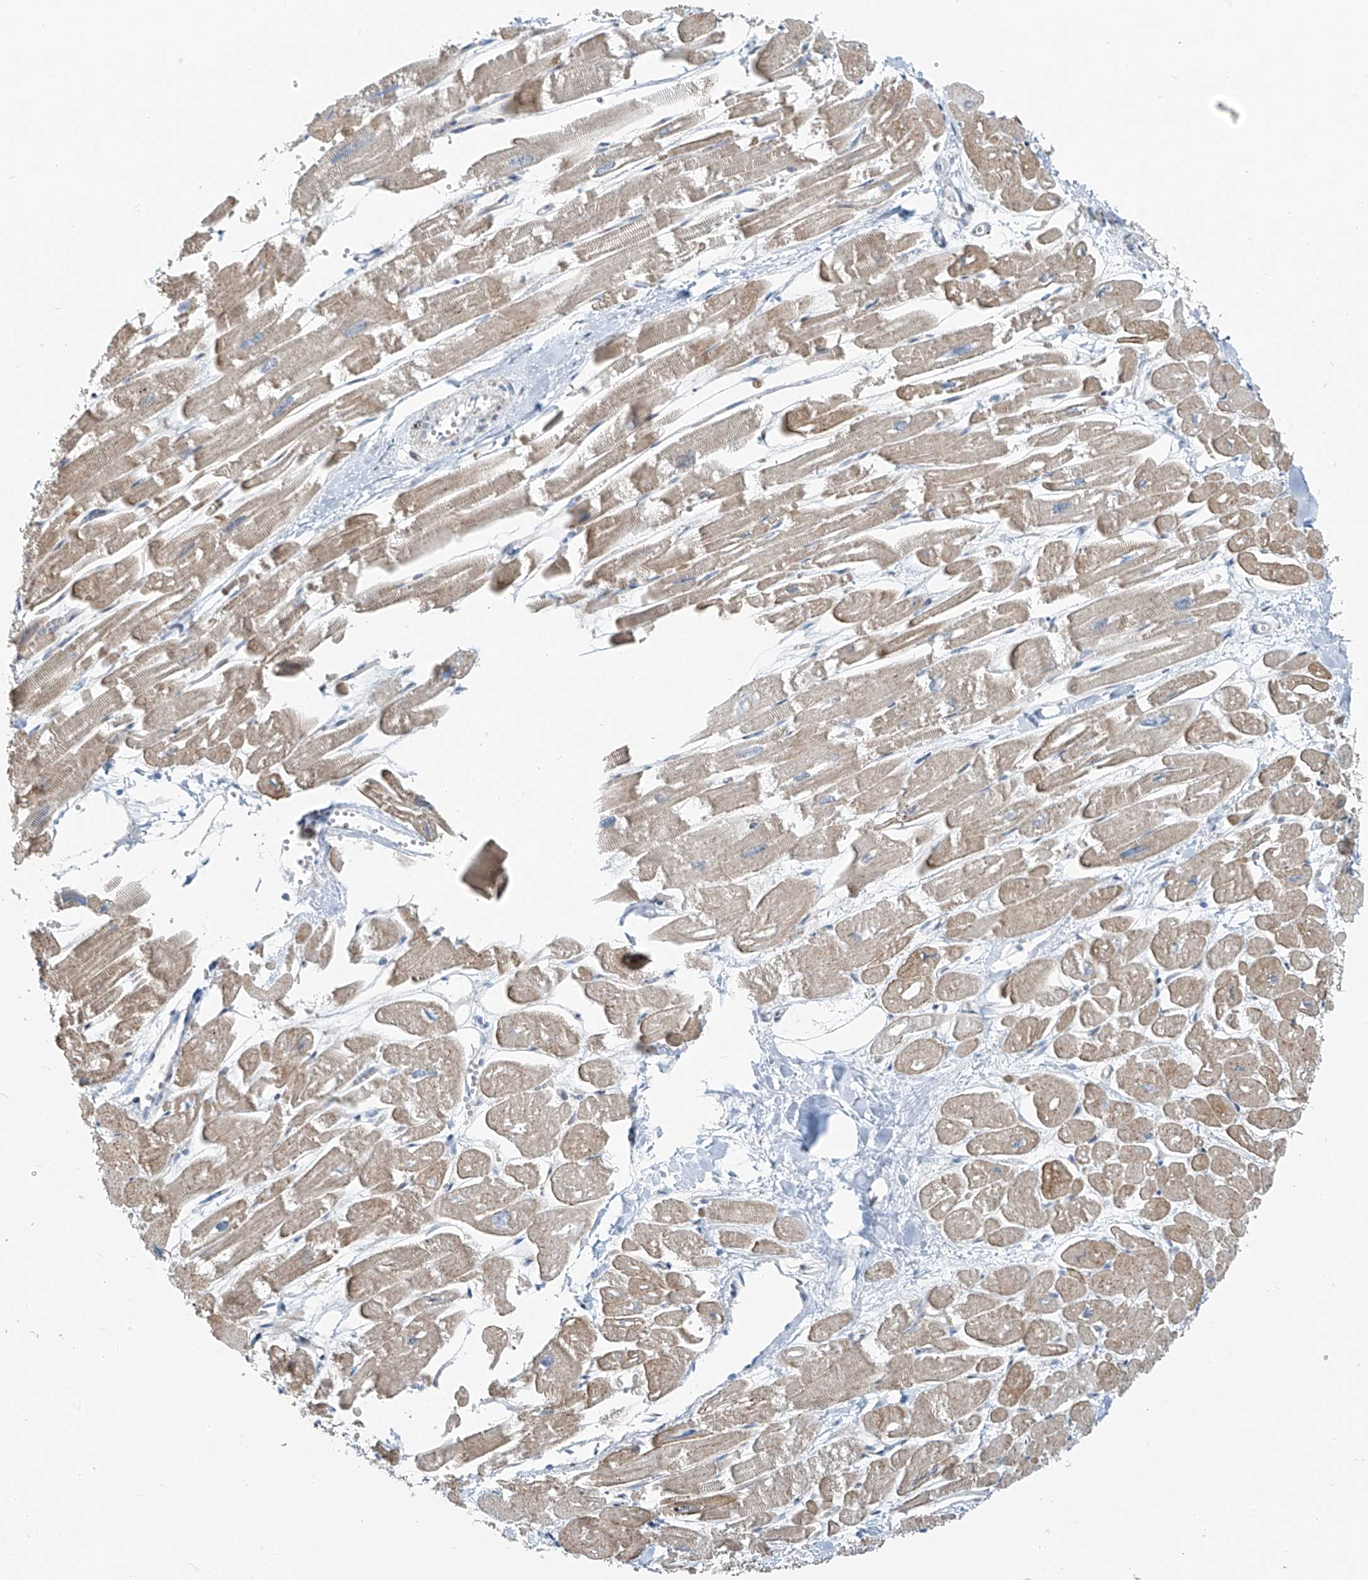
{"staining": {"intensity": "moderate", "quantity": "<25%", "location": "cytoplasmic/membranous"}, "tissue": "heart muscle", "cell_type": "Cardiomyocytes", "image_type": "normal", "snomed": [{"axis": "morphology", "description": "Normal tissue, NOS"}, {"axis": "topography", "description": "Heart"}], "caption": "IHC (DAB) staining of normal human heart muscle exhibits moderate cytoplasmic/membranous protein positivity in about <25% of cardiomyocytes.", "gene": "HIC2", "patient": {"sex": "male", "age": 54}}